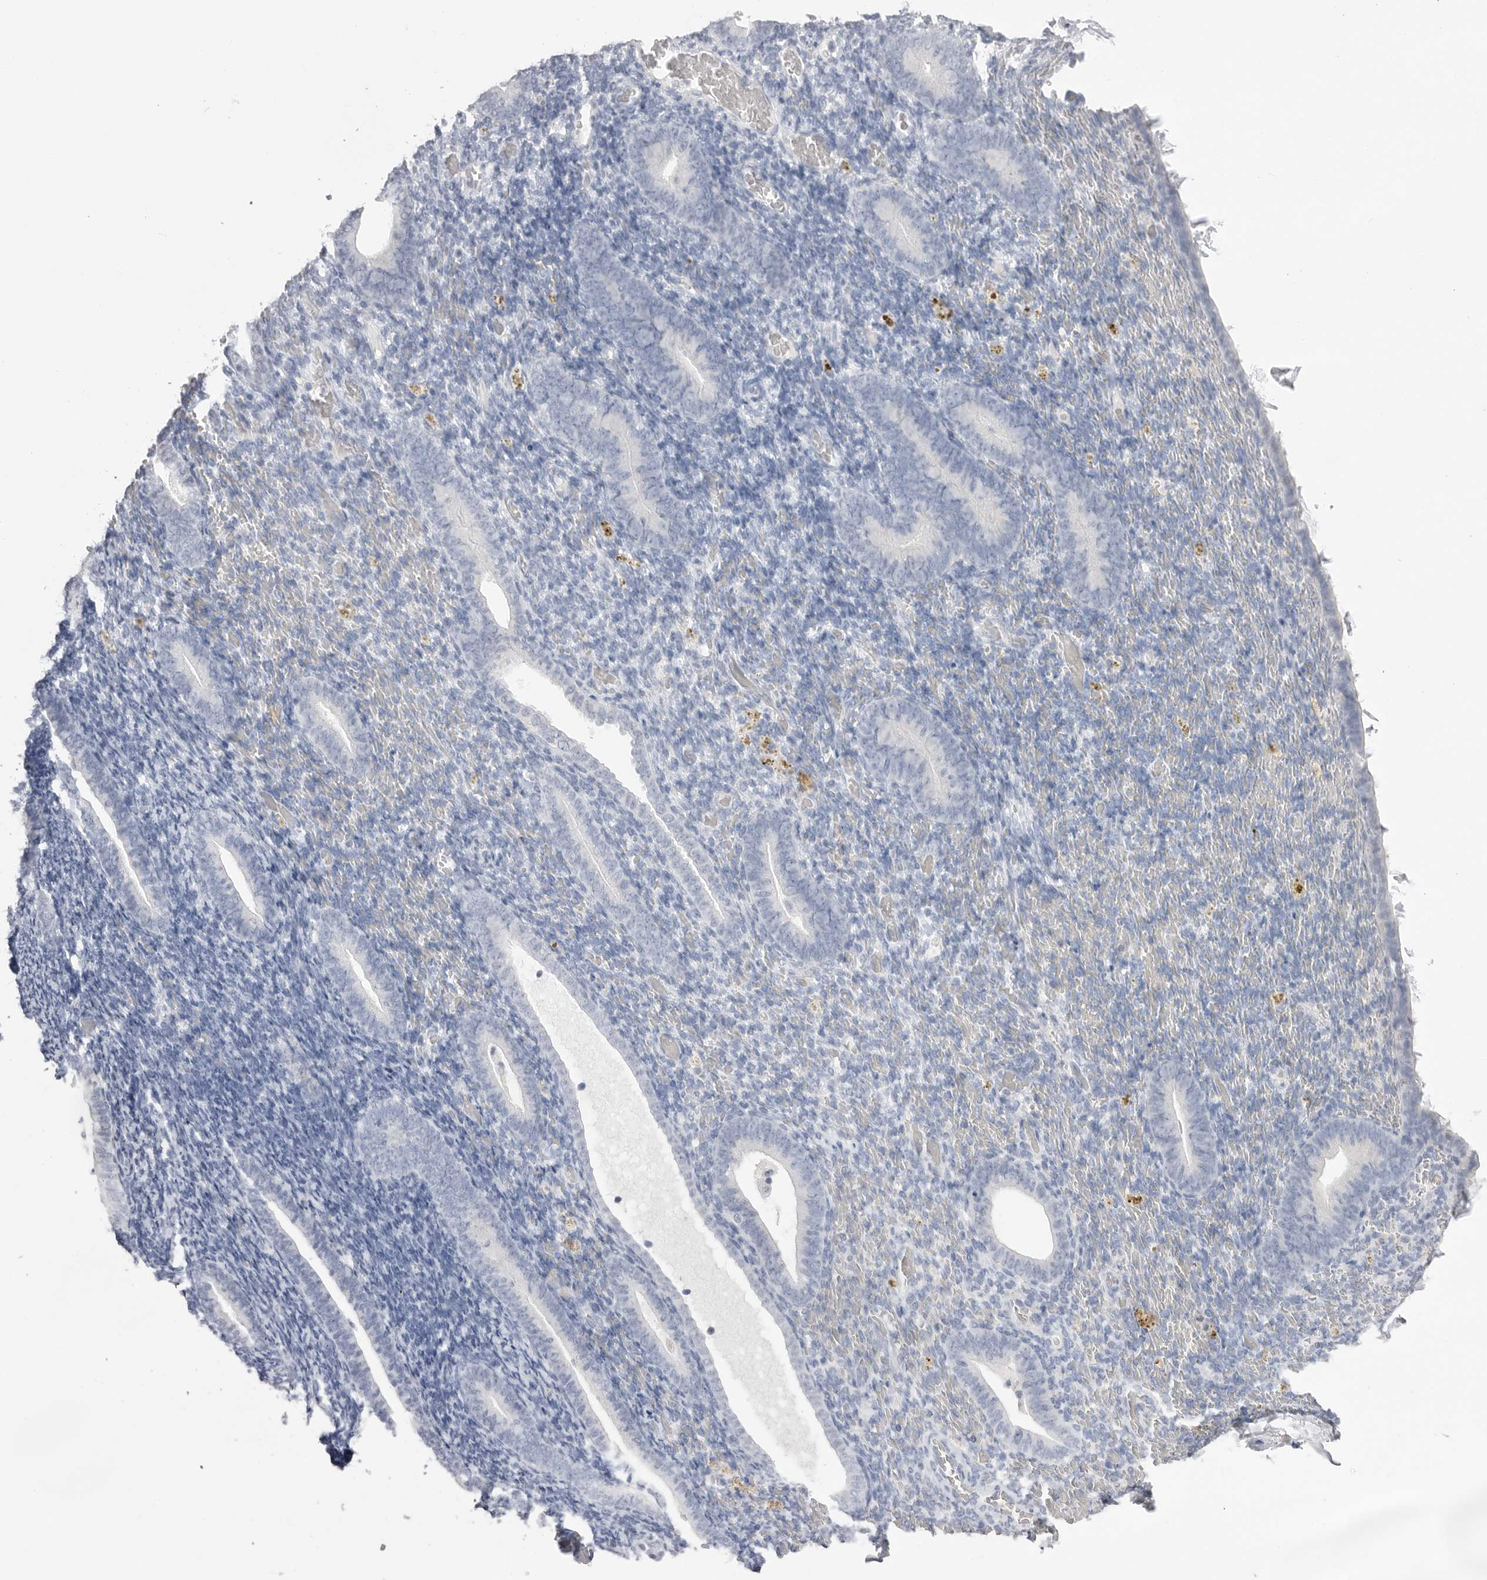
{"staining": {"intensity": "negative", "quantity": "none", "location": "none"}, "tissue": "endometrium", "cell_type": "Cells in endometrial stroma", "image_type": "normal", "snomed": [{"axis": "morphology", "description": "Normal tissue, NOS"}, {"axis": "topography", "description": "Endometrium"}], "caption": "Immunohistochemistry (IHC) photomicrograph of normal endometrium: endometrium stained with DAB shows no significant protein expression in cells in endometrial stroma. (Stains: DAB (3,3'-diaminobenzidine) immunohistochemistry (IHC) with hematoxylin counter stain, Microscopy: brightfield microscopy at high magnification).", "gene": "CPB1", "patient": {"sex": "female", "age": 51}}